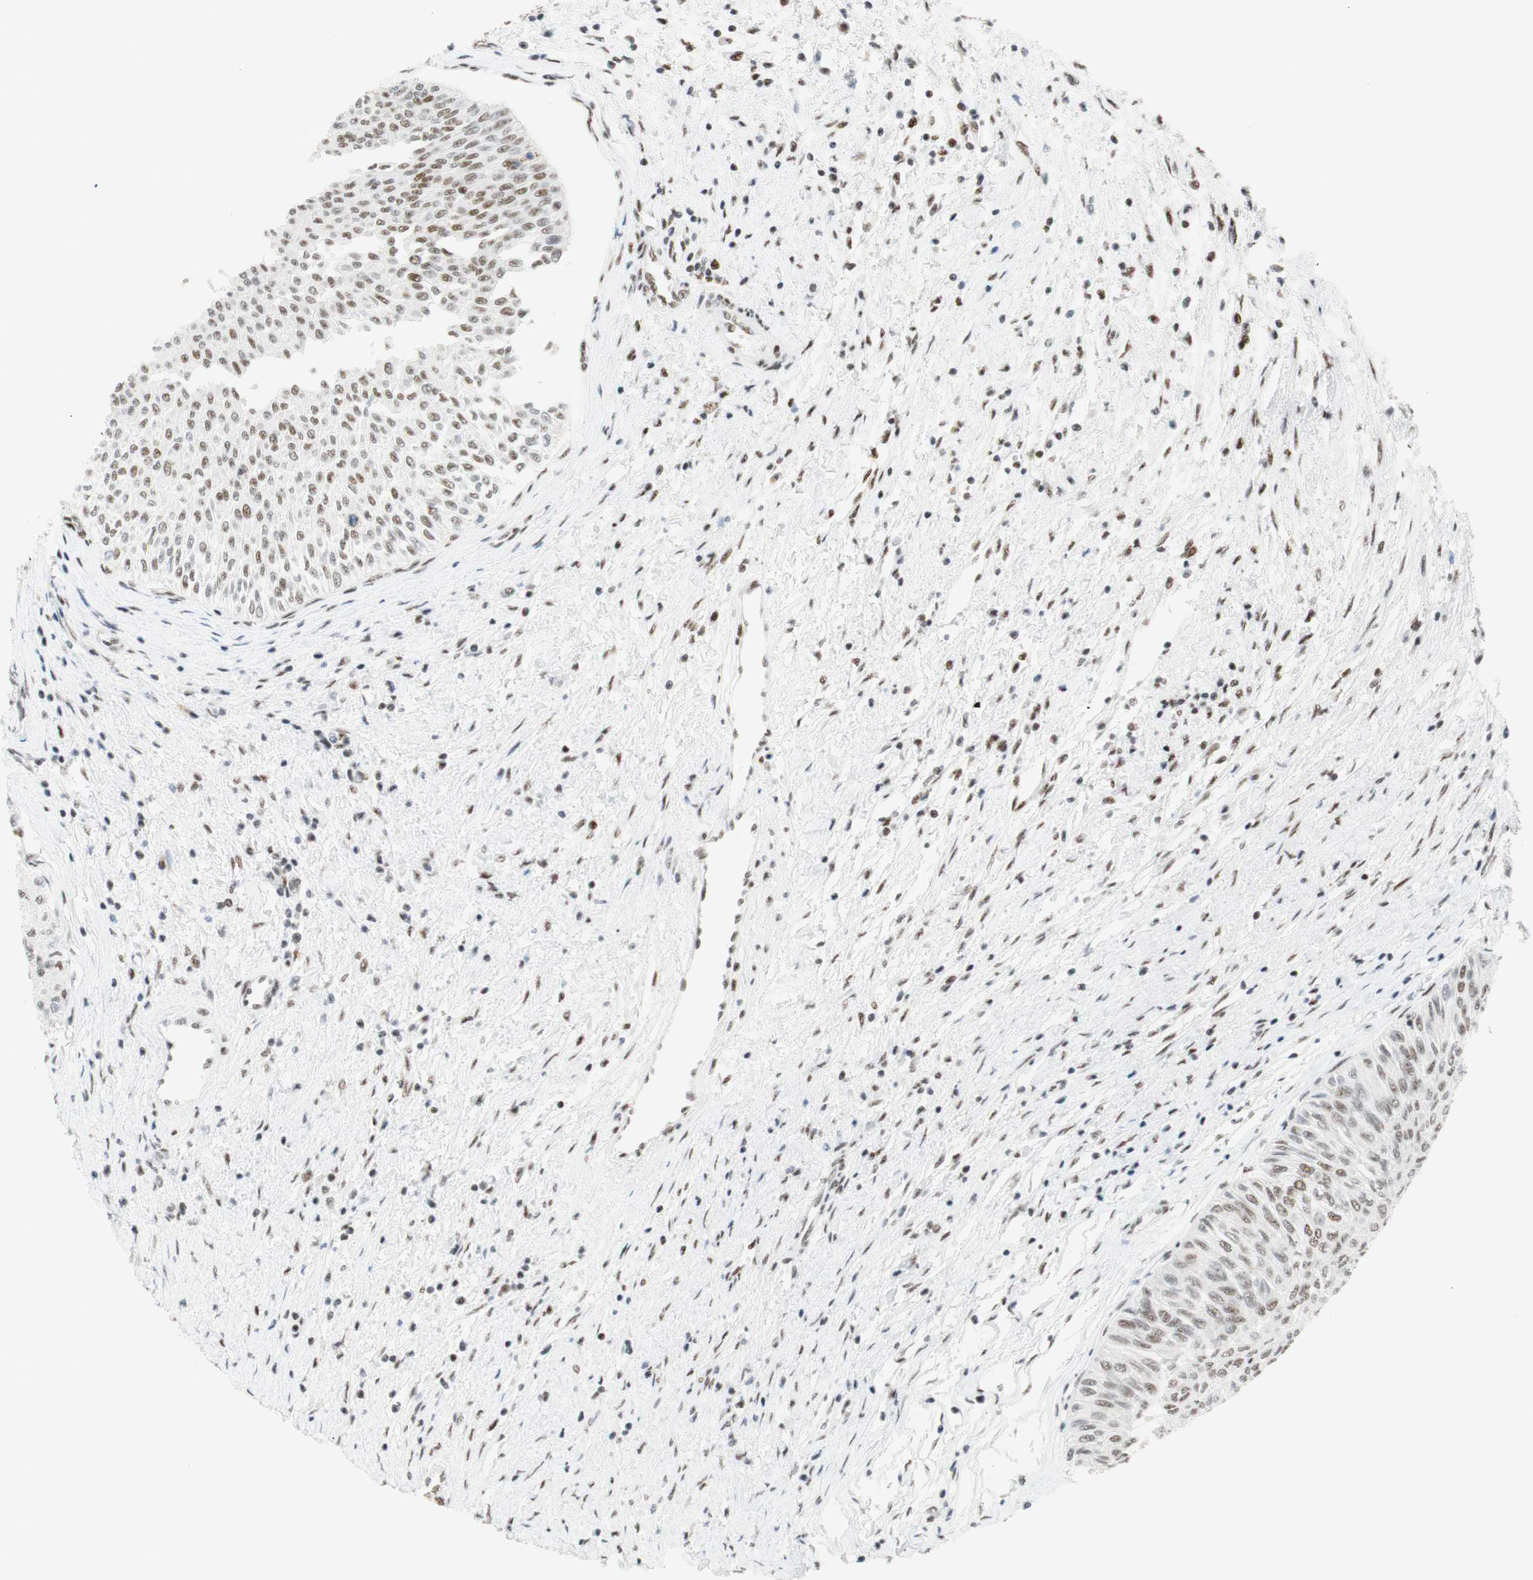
{"staining": {"intensity": "moderate", "quantity": "25%-75%", "location": "nuclear"}, "tissue": "urothelial cancer", "cell_type": "Tumor cells", "image_type": "cancer", "snomed": [{"axis": "morphology", "description": "Urothelial carcinoma, Low grade"}, {"axis": "topography", "description": "Urinary bladder"}], "caption": "This image exhibits IHC staining of human low-grade urothelial carcinoma, with medium moderate nuclear staining in about 25%-75% of tumor cells.", "gene": "RNF20", "patient": {"sex": "male", "age": 78}}